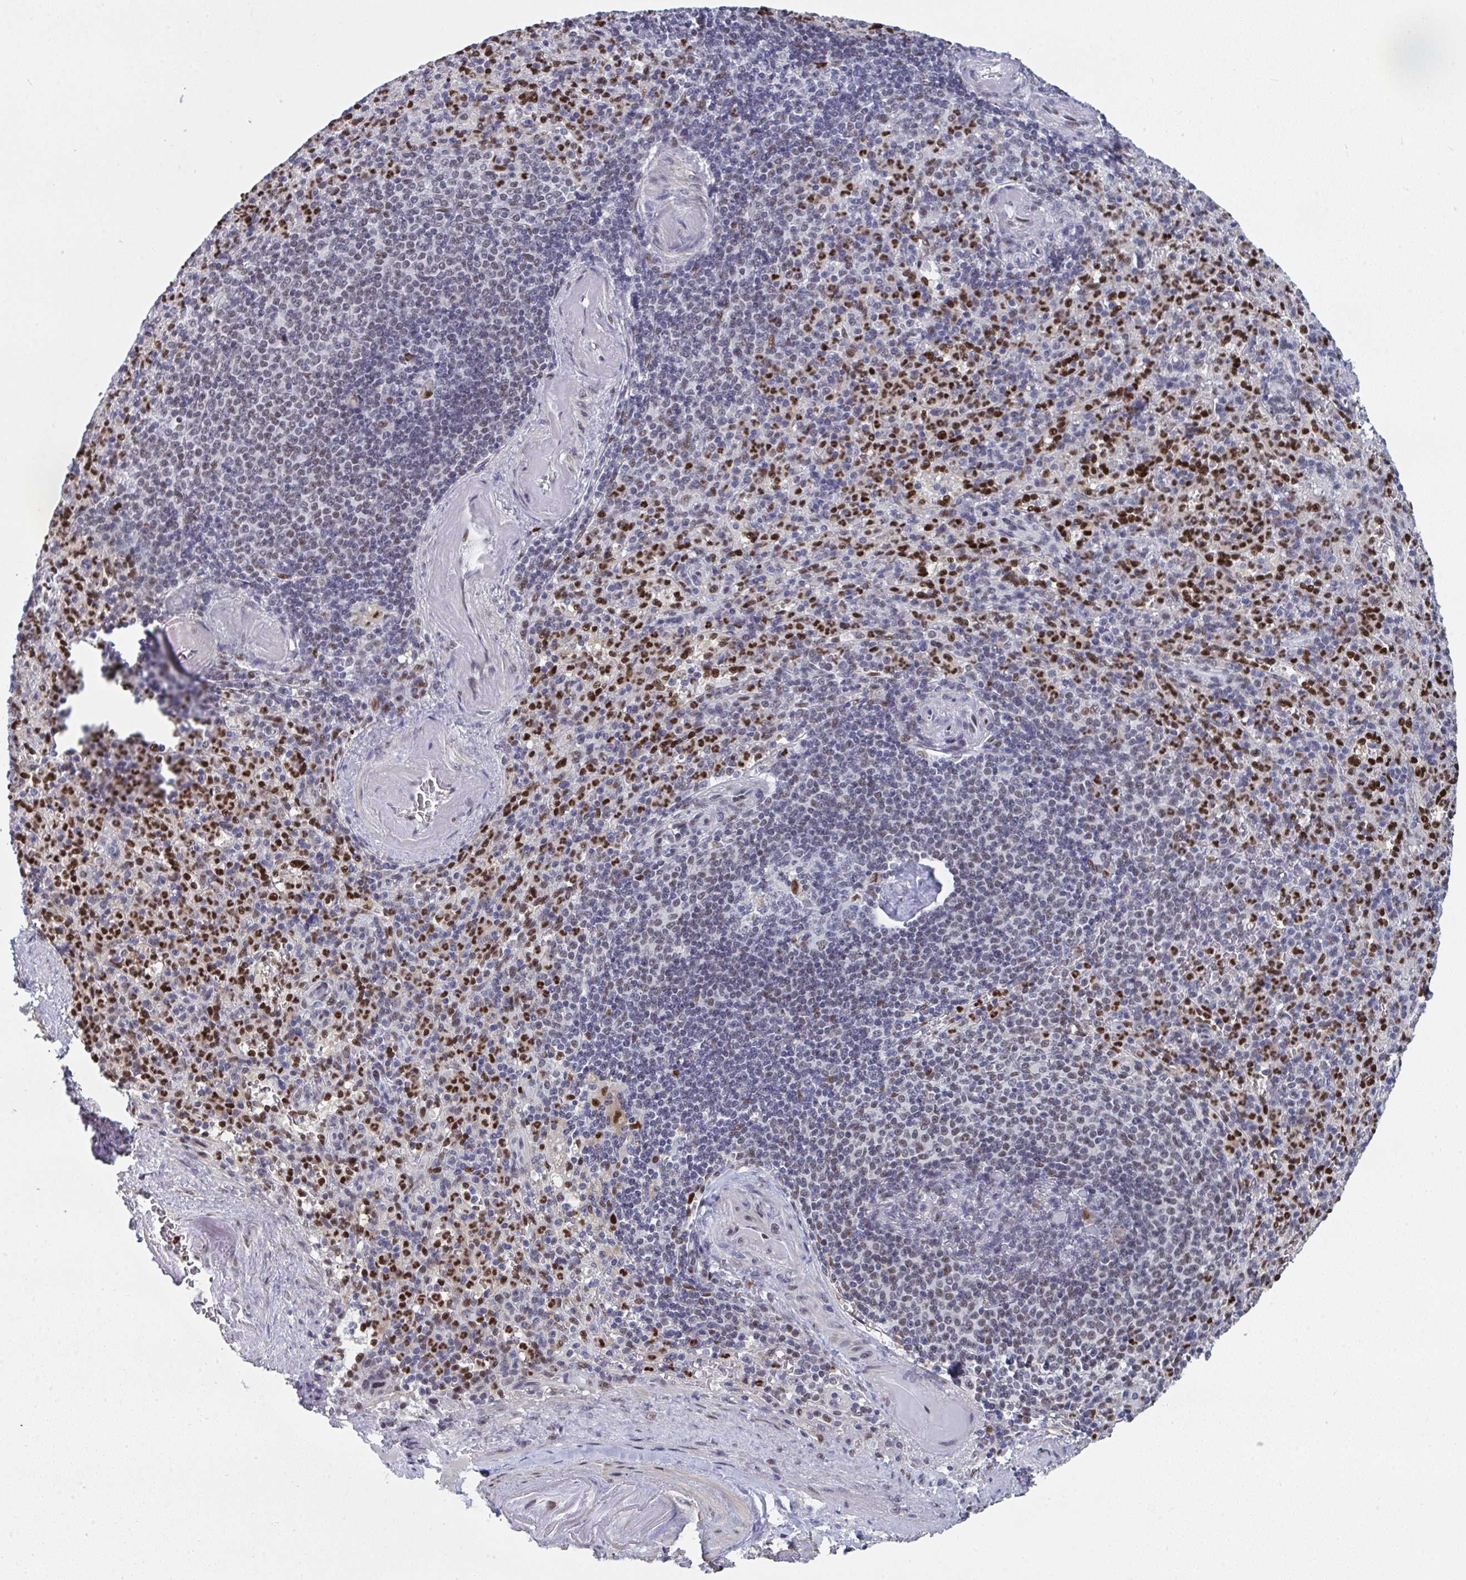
{"staining": {"intensity": "strong", "quantity": "25%-75%", "location": "nuclear"}, "tissue": "spleen", "cell_type": "Cells in red pulp", "image_type": "normal", "snomed": [{"axis": "morphology", "description": "Normal tissue, NOS"}, {"axis": "topography", "description": "Spleen"}], "caption": "Approximately 25%-75% of cells in red pulp in normal spleen show strong nuclear protein positivity as visualized by brown immunohistochemical staining.", "gene": "JDP2", "patient": {"sex": "female", "age": 74}}